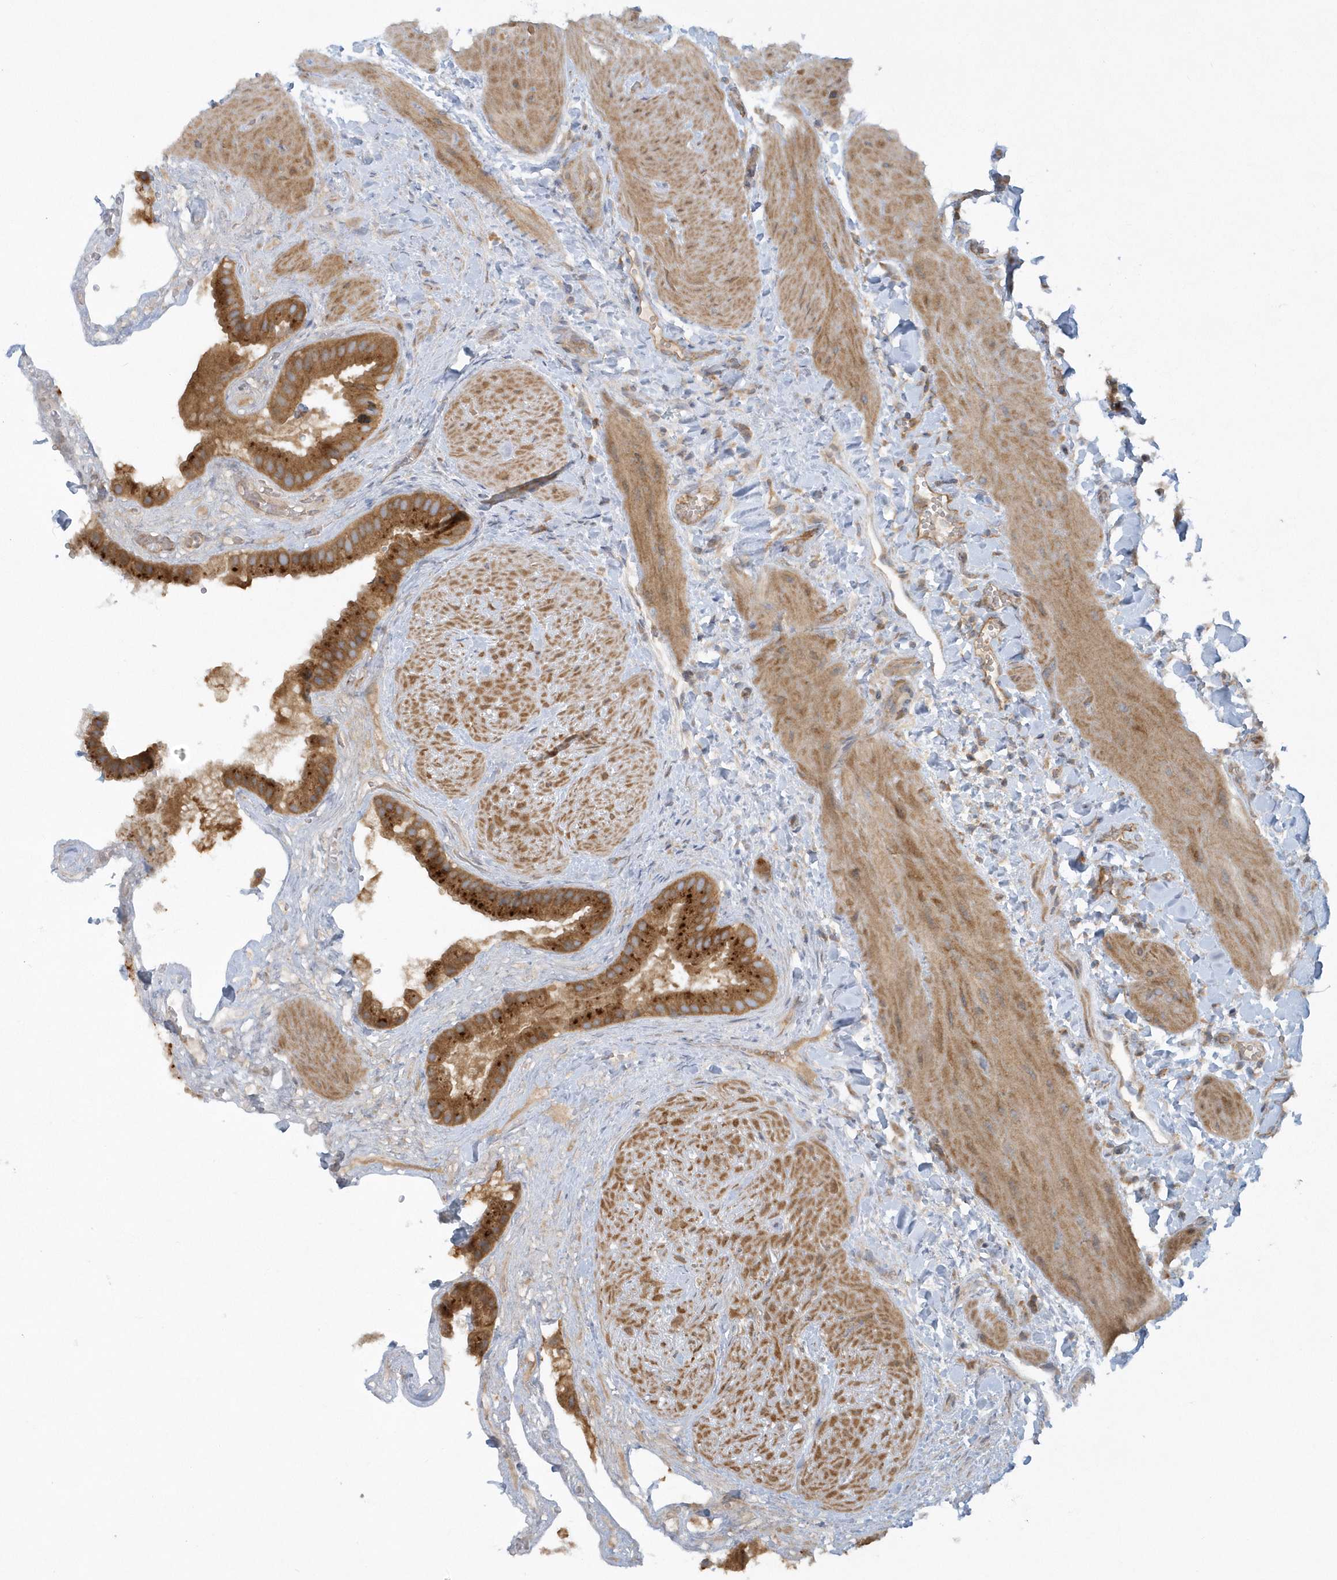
{"staining": {"intensity": "strong", "quantity": ">75%", "location": "cytoplasmic/membranous"}, "tissue": "gallbladder", "cell_type": "Glandular cells", "image_type": "normal", "snomed": [{"axis": "morphology", "description": "Normal tissue, NOS"}, {"axis": "topography", "description": "Gallbladder"}], "caption": "Immunohistochemistry (IHC) photomicrograph of benign human gallbladder stained for a protein (brown), which demonstrates high levels of strong cytoplasmic/membranous staining in approximately >75% of glandular cells.", "gene": "CNOT10", "patient": {"sex": "male", "age": 55}}